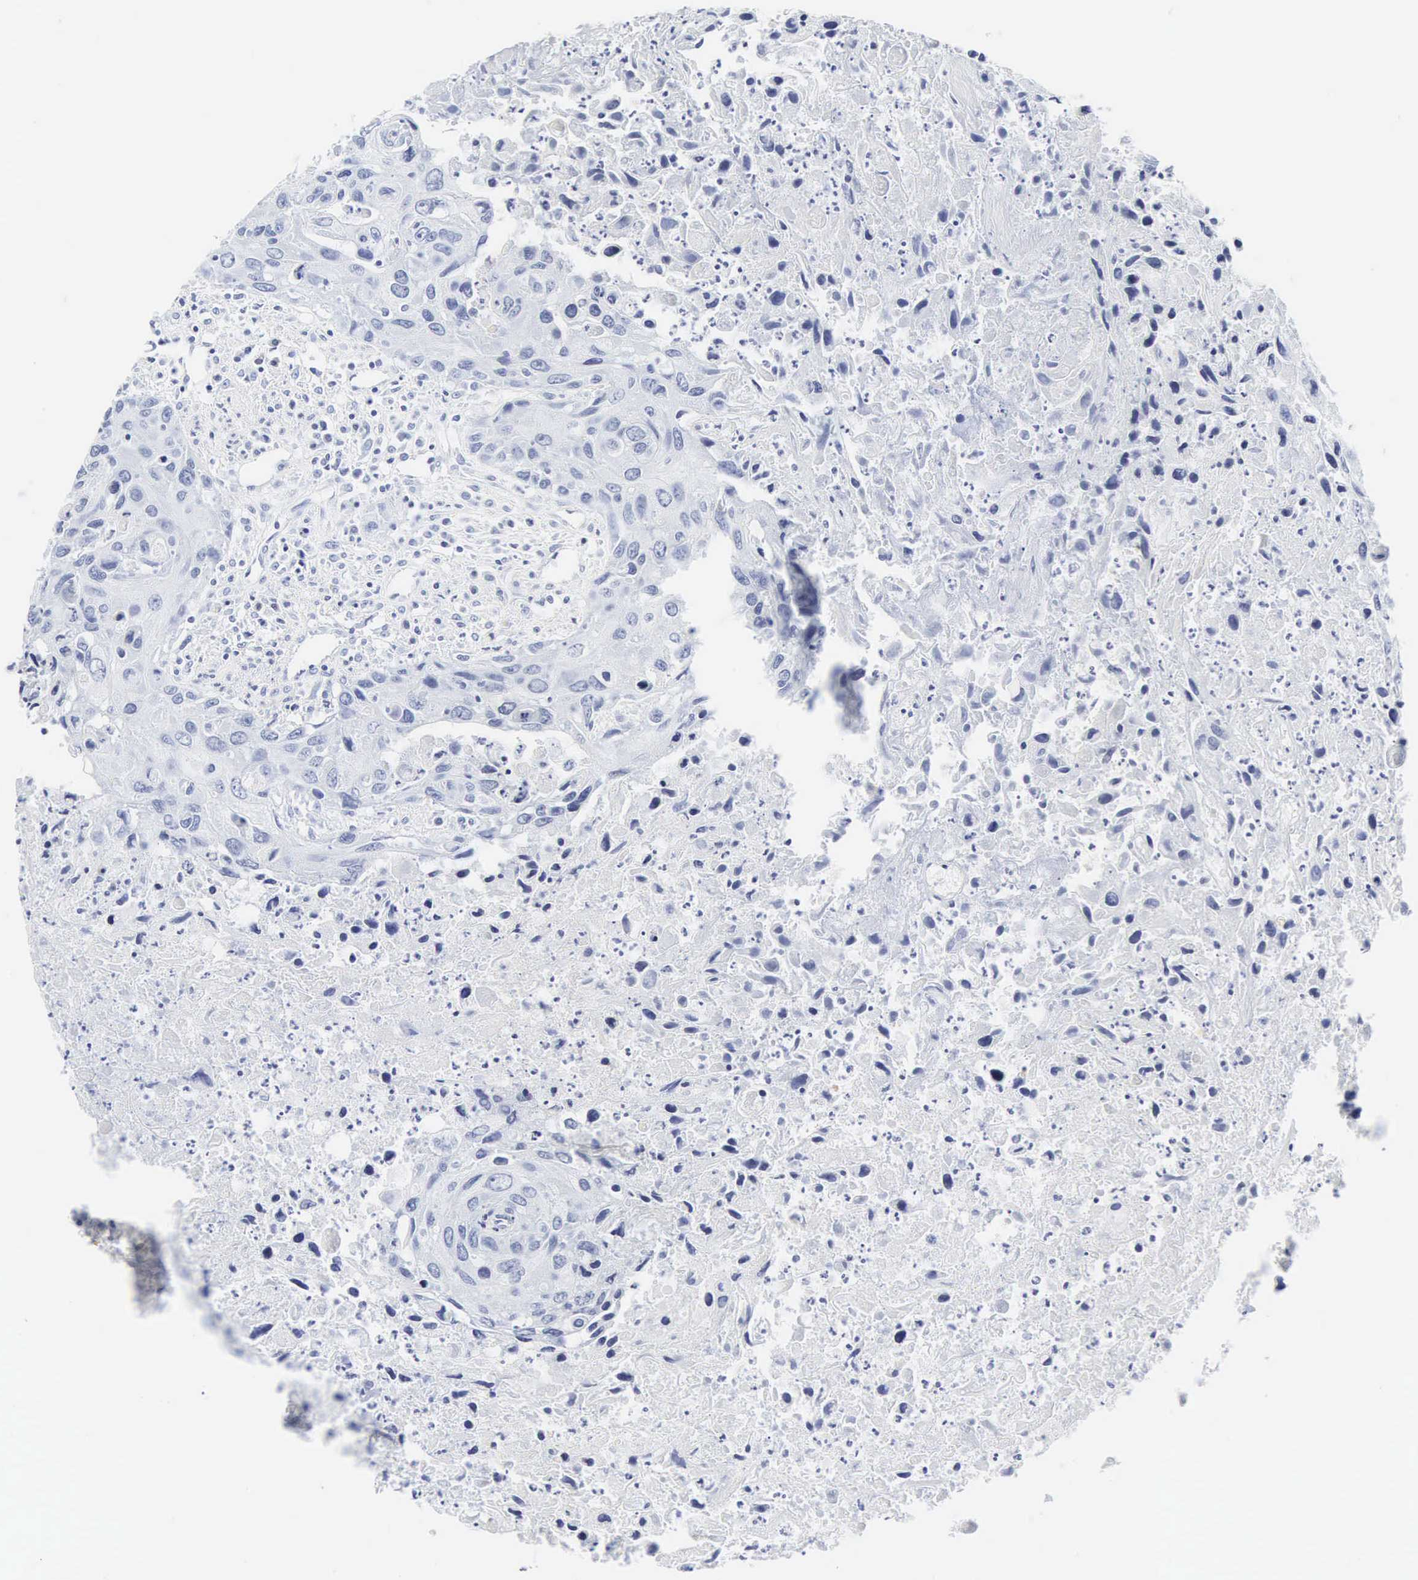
{"staining": {"intensity": "negative", "quantity": "none", "location": "none"}, "tissue": "urothelial cancer", "cell_type": "Tumor cells", "image_type": "cancer", "snomed": [{"axis": "morphology", "description": "Urothelial carcinoma, High grade"}, {"axis": "topography", "description": "Urinary bladder"}], "caption": "Tumor cells are negative for brown protein staining in high-grade urothelial carcinoma.", "gene": "INS", "patient": {"sex": "male", "age": 71}}